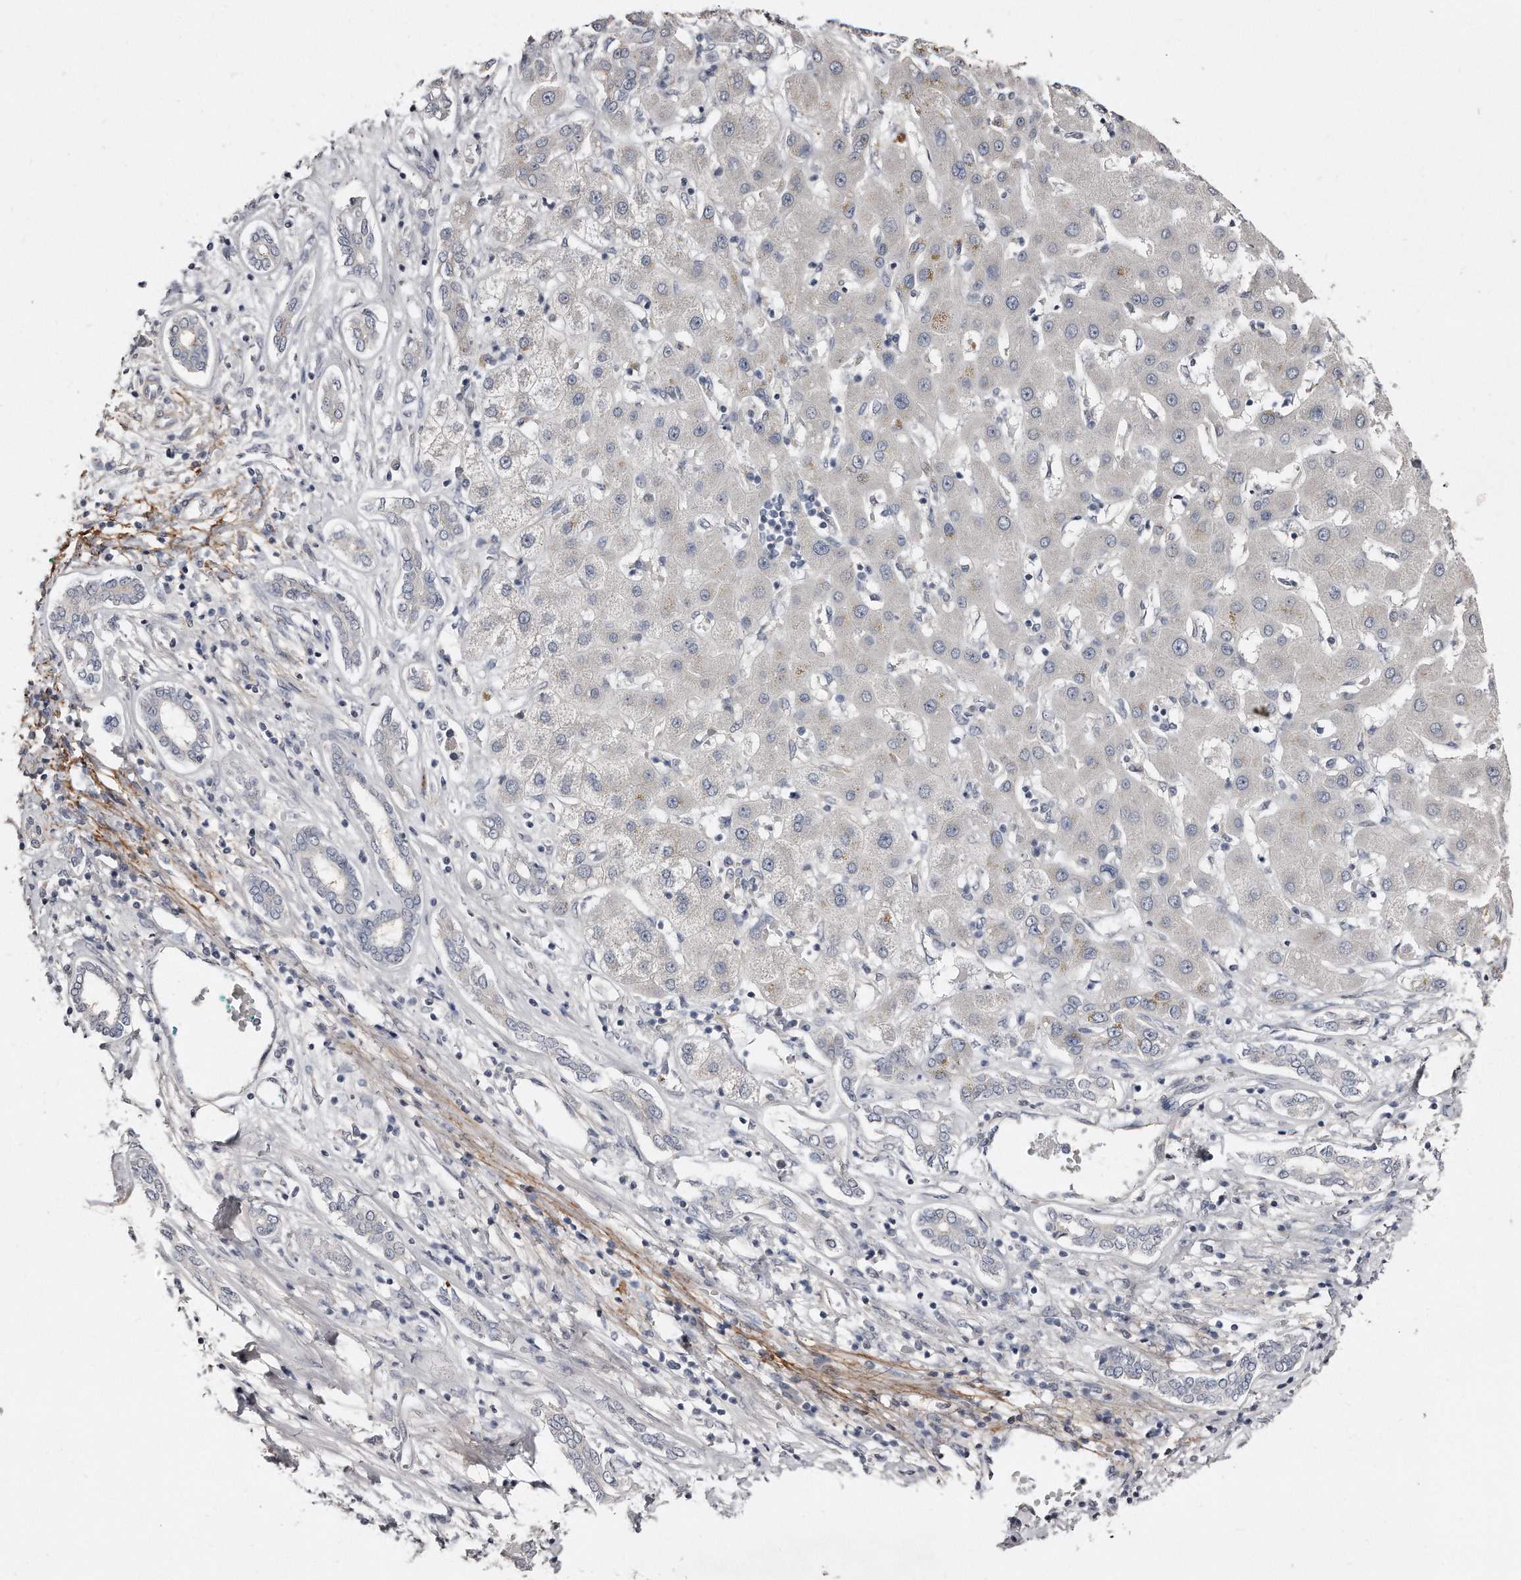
{"staining": {"intensity": "negative", "quantity": "none", "location": "none"}, "tissue": "liver cancer", "cell_type": "Tumor cells", "image_type": "cancer", "snomed": [{"axis": "morphology", "description": "Carcinoma, Hepatocellular, NOS"}, {"axis": "topography", "description": "Liver"}], "caption": "A high-resolution photomicrograph shows IHC staining of liver hepatocellular carcinoma, which shows no significant expression in tumor cells.", "gene": "LMOD1", "patient": {"sex": "male", "age": 65}}